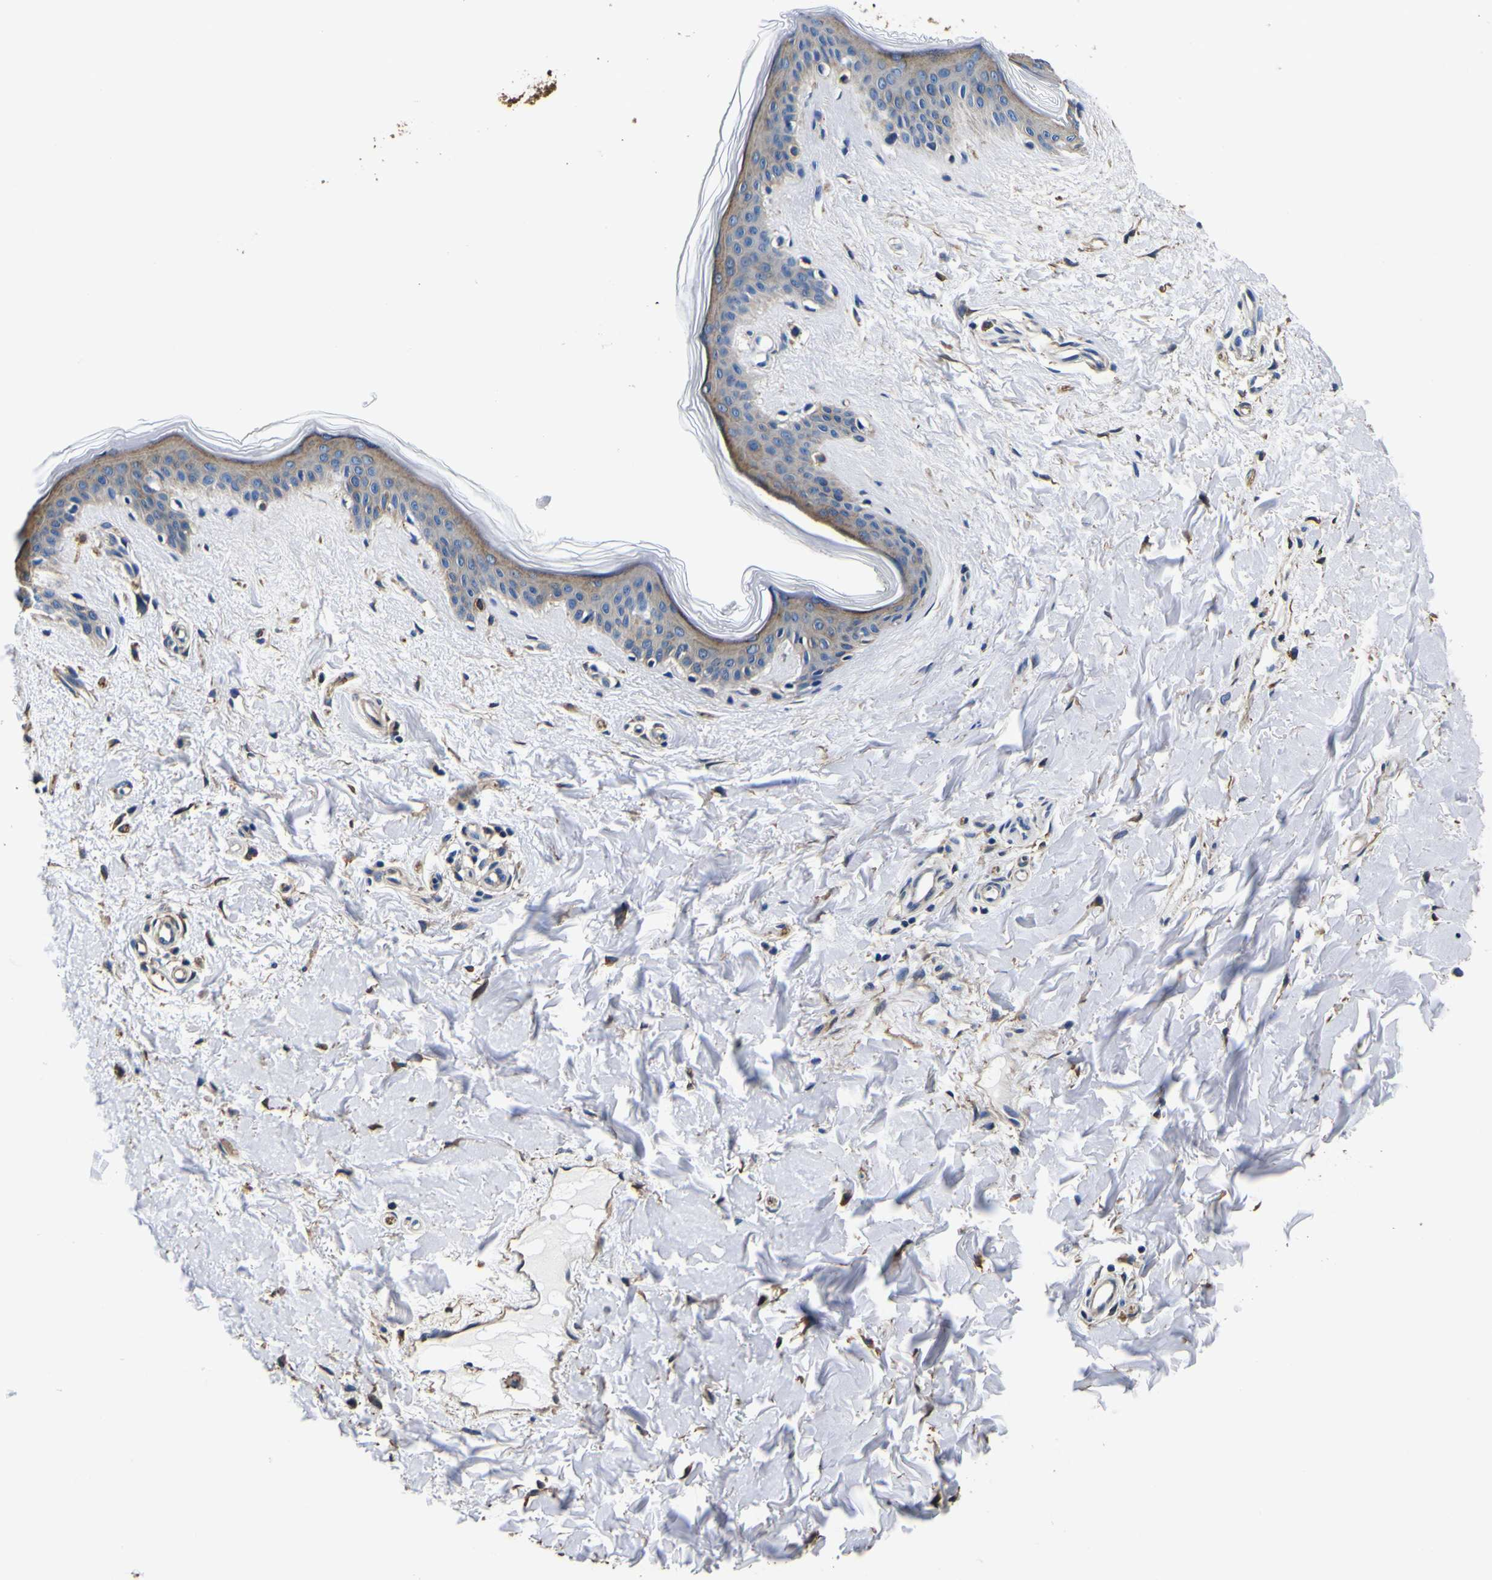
{"staining": {"intensity": "moderate", "quantity": ">75%", "location": "cytoplasmic/membranous"}, "tissue": "skin", "cell_type": "Fibroblasts", "image_type": "normal", "snomed": [{"axis": "morphology", "description": "Normal tissue, NOS"}, {"axis": "topography", "description": "Skin"}], "caption": "About >75% of fibroblasts in benign human skin reveal moderate cytoplasmic/membranous protein staining as visualized by brown immunohistochemical staining.", "gene": "TUBA1B", "patient": {"sex": "female", "age": 41}}